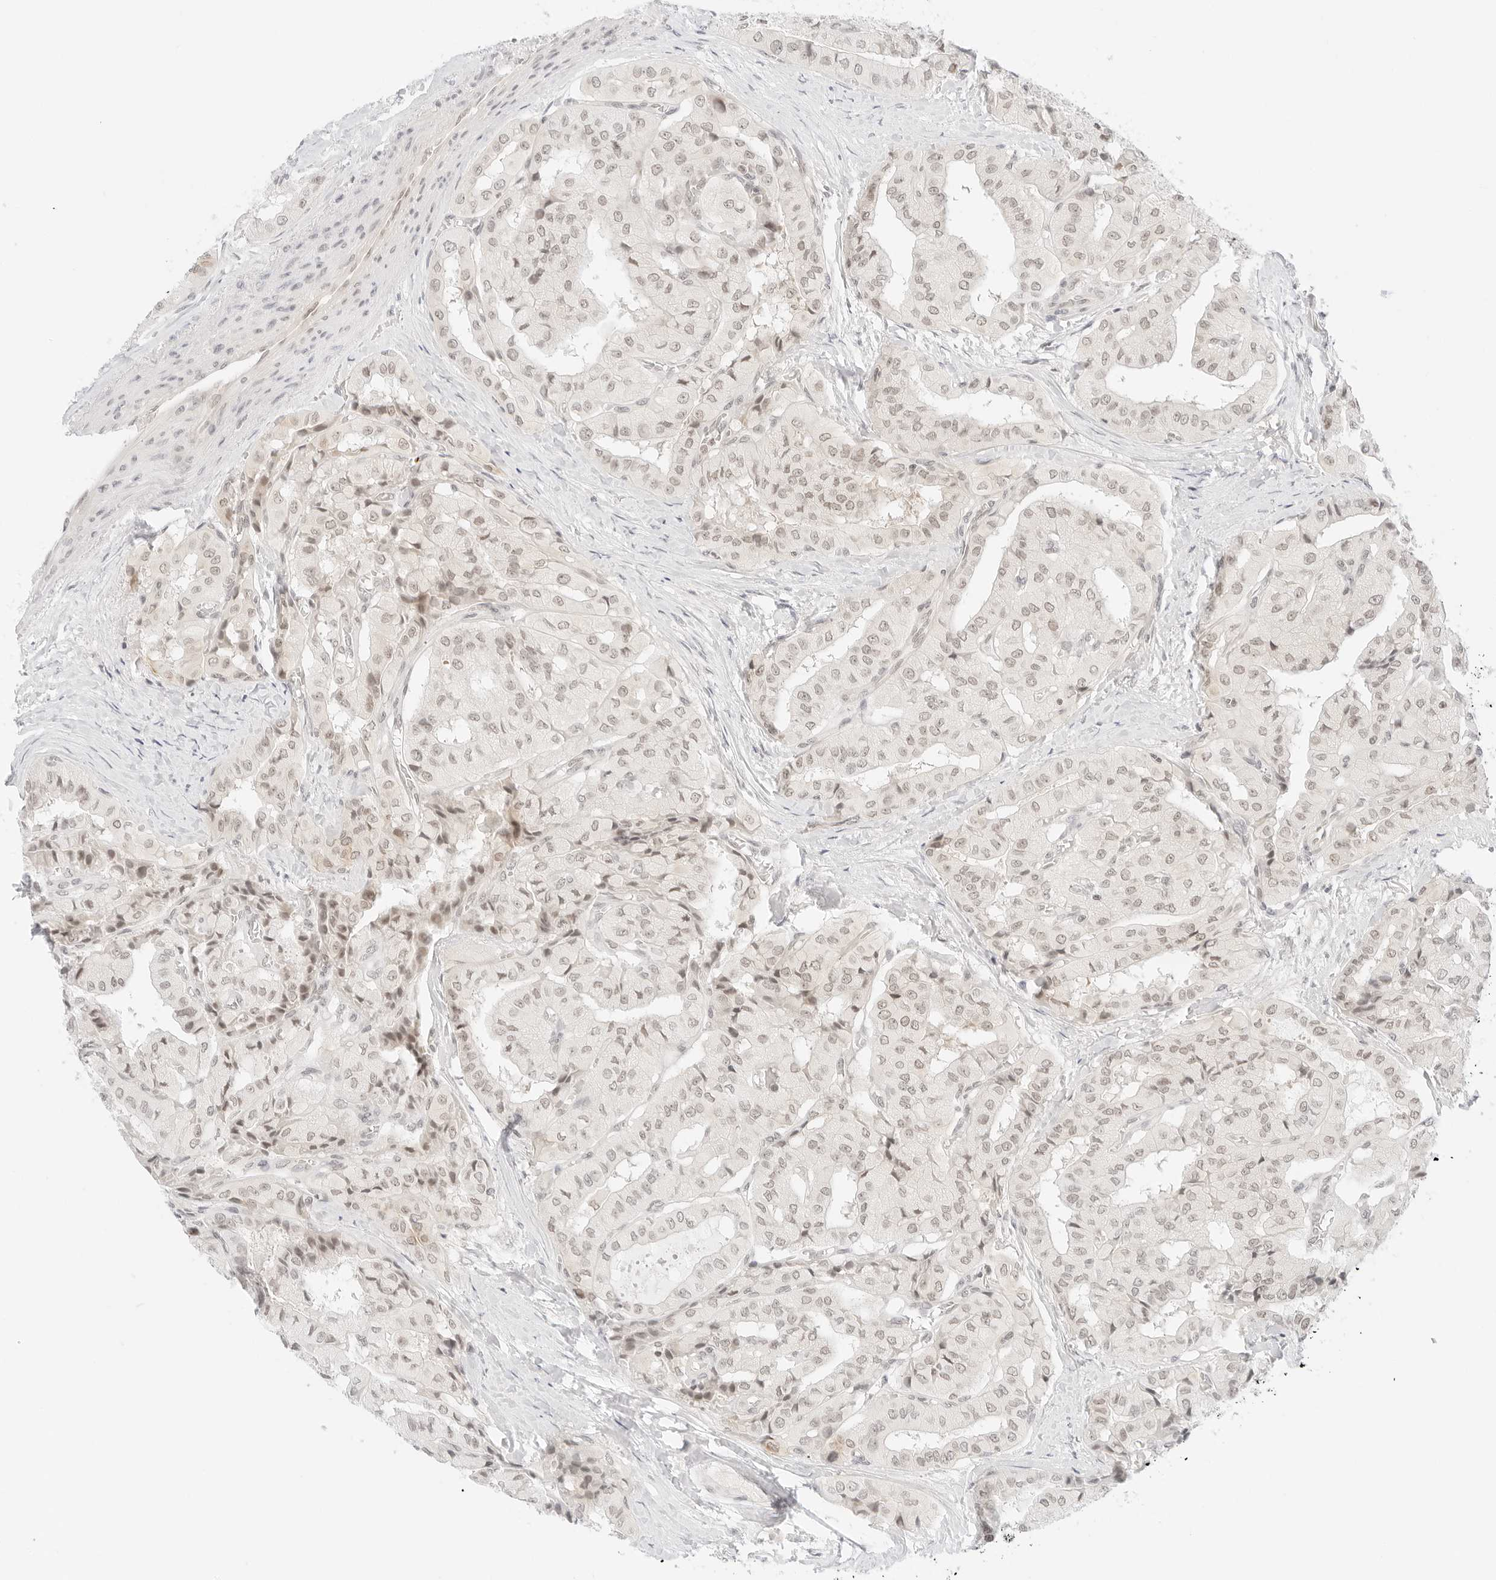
{"staining": {"intensity": "weak", "quantity": "<25%", "location": "nuclear"}, "tissue": "thyroid cancer", "cell_type": "Tumor cells", "image_type": "cancer", "snomed": [{"axis": "morphology", "description": "Papillary adenocarcinoma, NOS"}, {"axis": "topography", "description": "Thyroid gland"}], "caption": "The image demonstrates no staining of tumor cells in papillary adenocarcinoma (thyroid).", "gene": "POLR3C", "patient": {"sex": "female", "age": 59}}